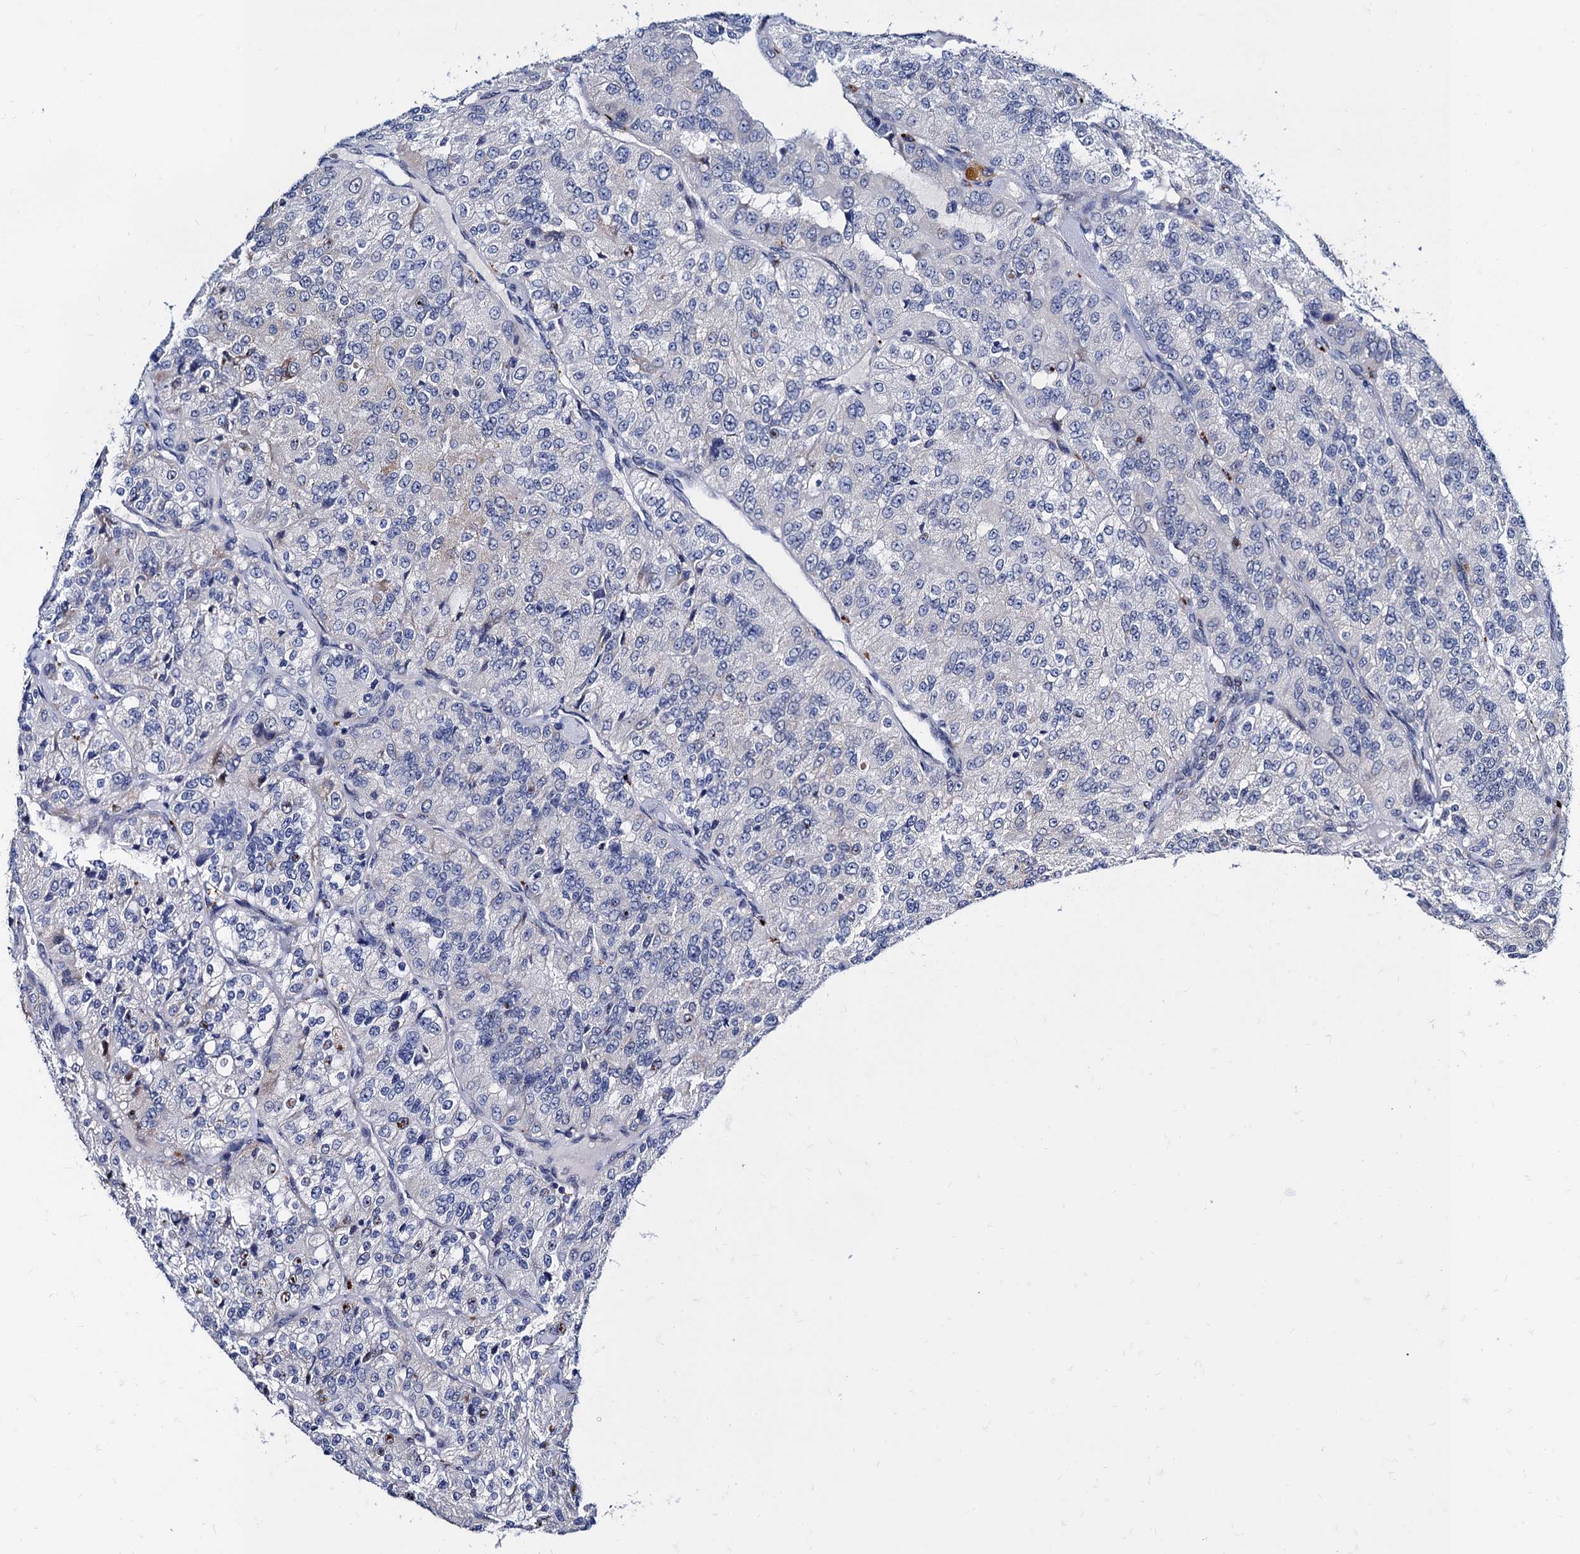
{"staining": {"intensity": "negative", "quantity": "none", "location": "none"}, "tissue": "renal cancer", "cell_type": "Tumor cells", "image_type": "cancer", "snomed": [{"axis": "morphology", "description": "Adenocarcinoma, NOS"}, {"axis": "topography", "description": "Kidney"}], "caption": "Protein analysis of renal cancer (adenocarcinoma) displays no significant expression in tumor cells. (Stains: DAB (3,3'-diaminobenzidine) immunohistochemistry with hematoxylin counter stain, Microscopy: brightfield microscopy at high magnification).", "gene": "SLC7A10", "patient": {"sex": "female", "age": 63}}